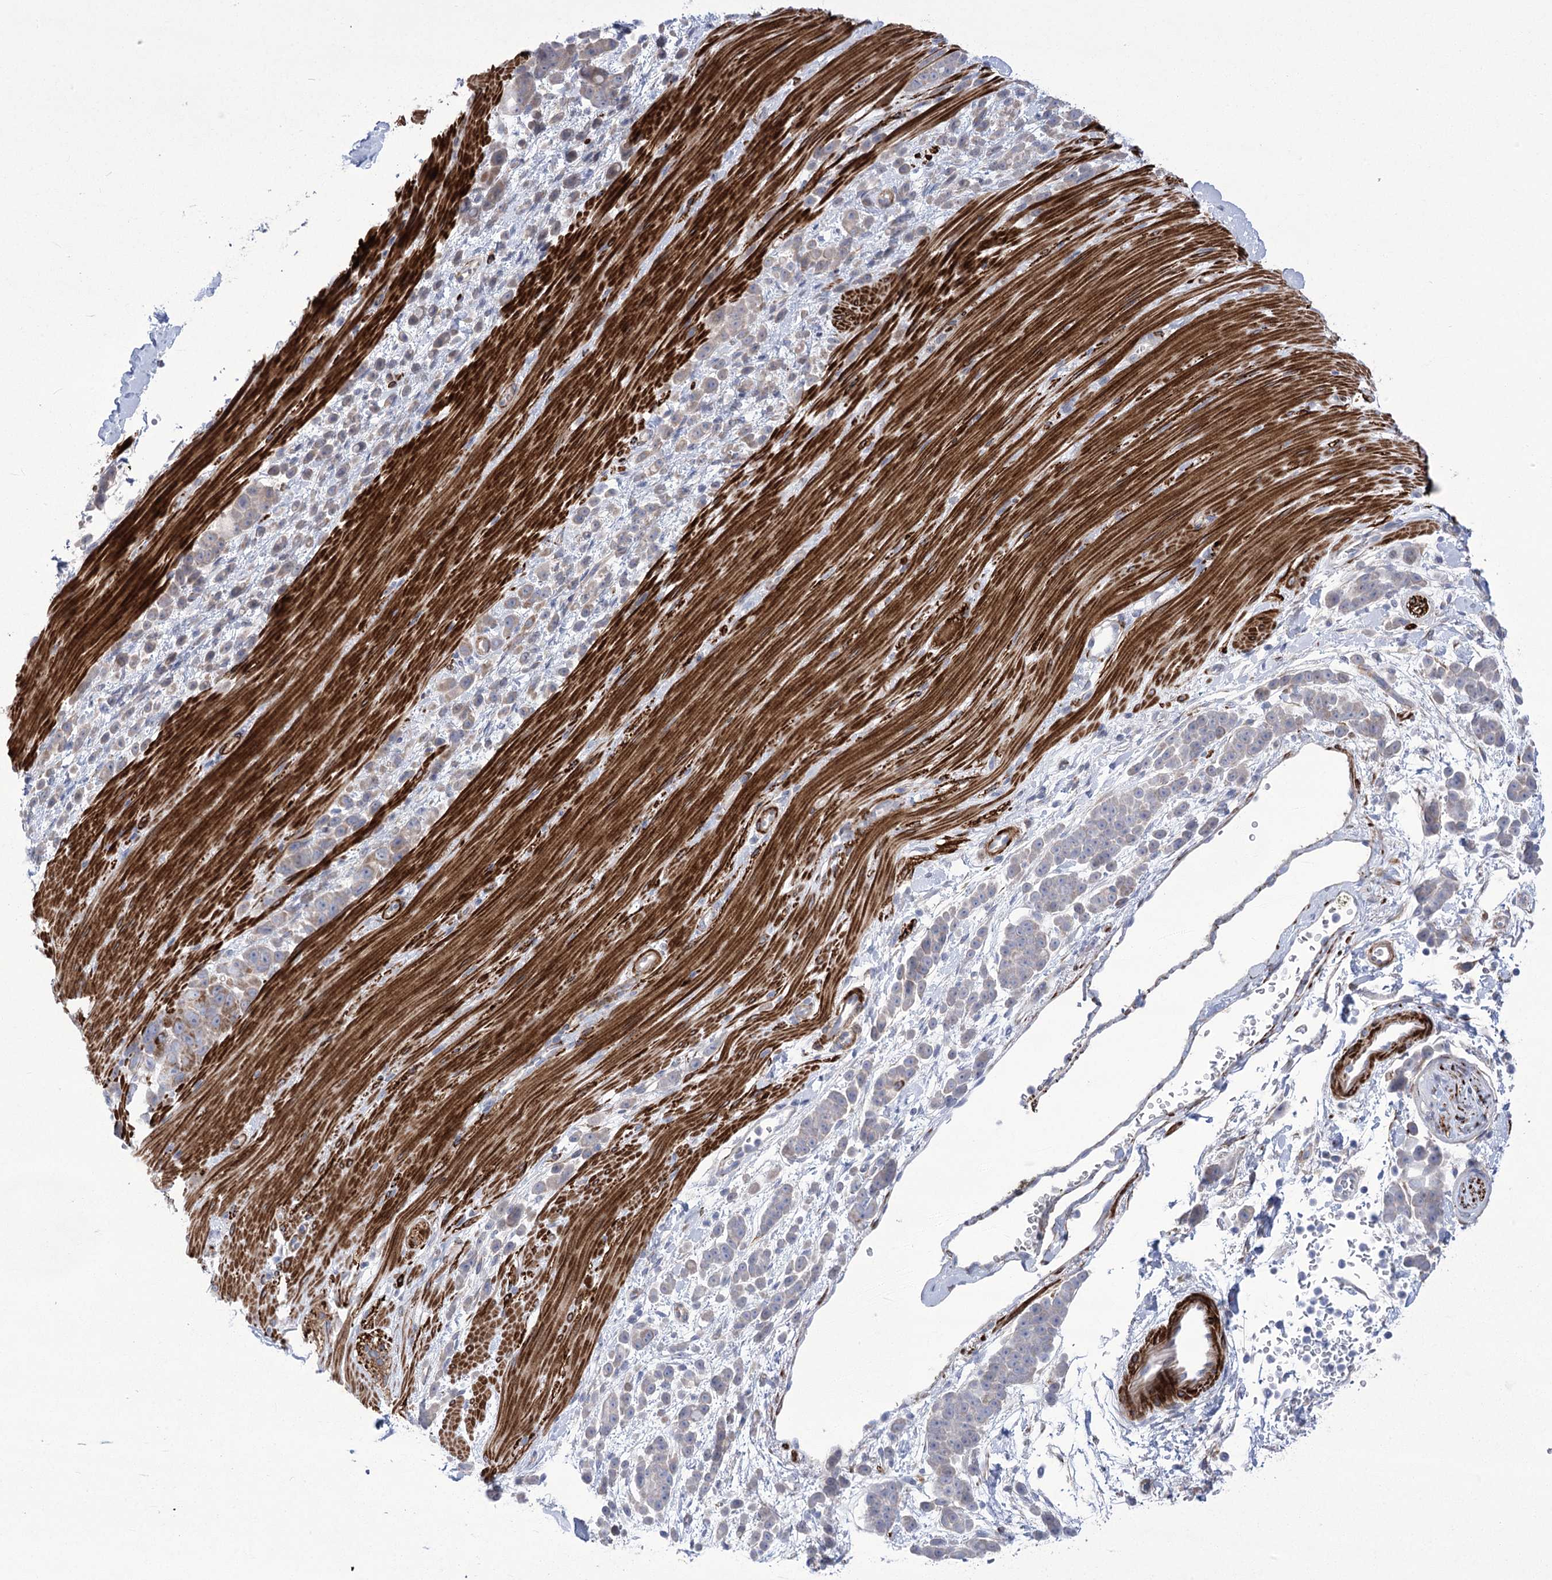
{"staining": {"intensity": "negative", "quantity": "none", "location": "none"}, "tissue": "pancreatic cancer", "cell_type": "Tumor cells", "image_type": "cancer", "snomed": [{"axis": "morphology", "description": "Normal tissue, NOS"}, {"axis": "morphology", "description": "Adenocarcinoma, NOS"}, {"axis": "topography", "description": "Pancreas"}], "caption": "Tumor cells are negative for brown protein staining in adenocarcinoma (pancreatic).", "gene": "ANGPTL3", "patient": {"sex": "female", "age": 64}}